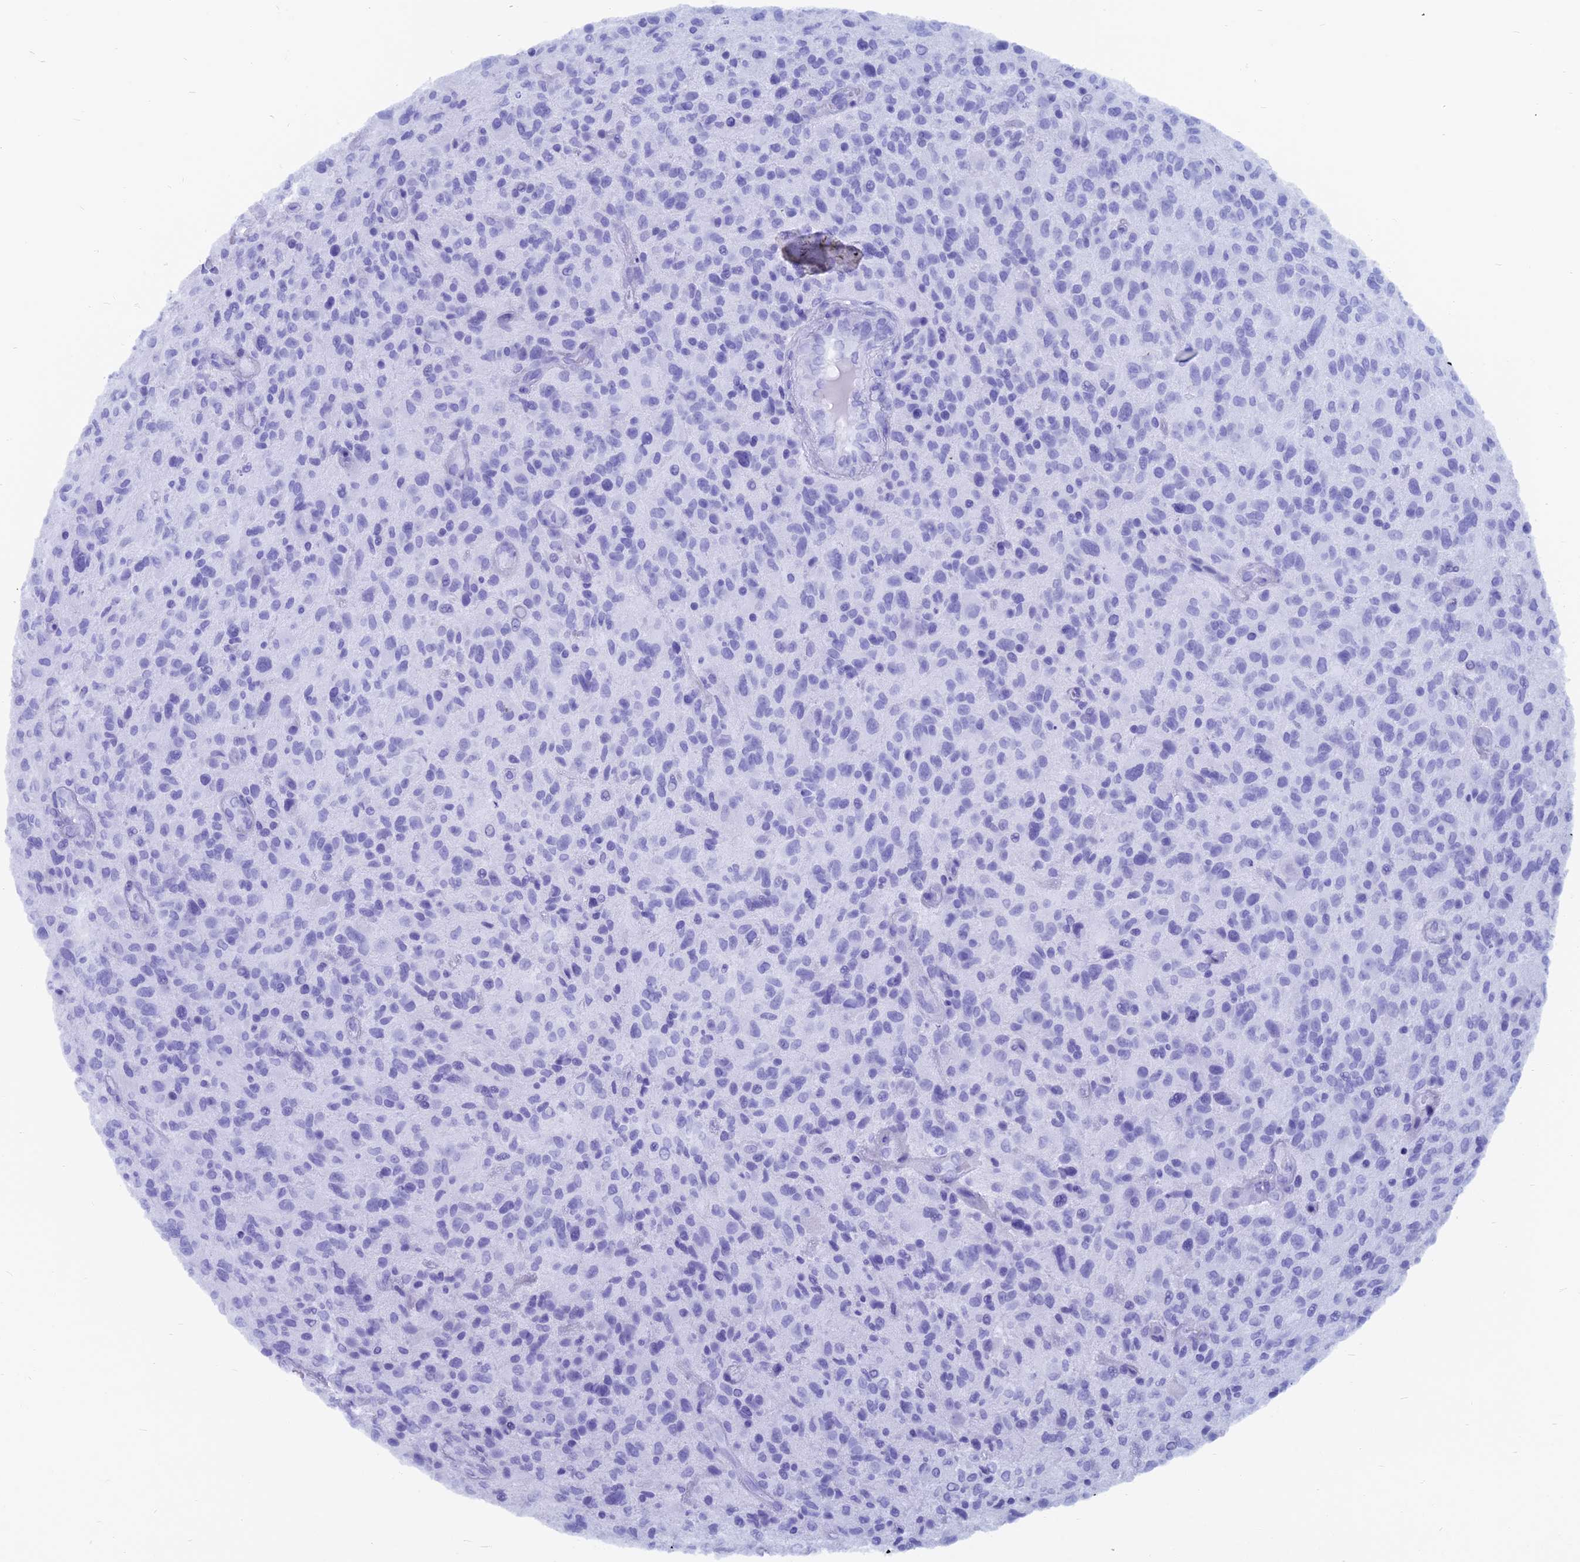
{"staining": {"intensity": "negative", "quantity": "none", "location": "none"}, "tissue": "glioma", "cell_type": "Tumor cells", "image_type": "cancer", "snomed": [{"axis": "morphology", "description": "Glioma, malignant, High grade"}, {"axis": "topography", "description": "Brain"}], "caption": "Protein analysis of high-grade glioma (malignant) demonstrates no significant positivity in tumor cells.", "gene": "CAPS", "patient": {"sex": "male", "age": 47}}